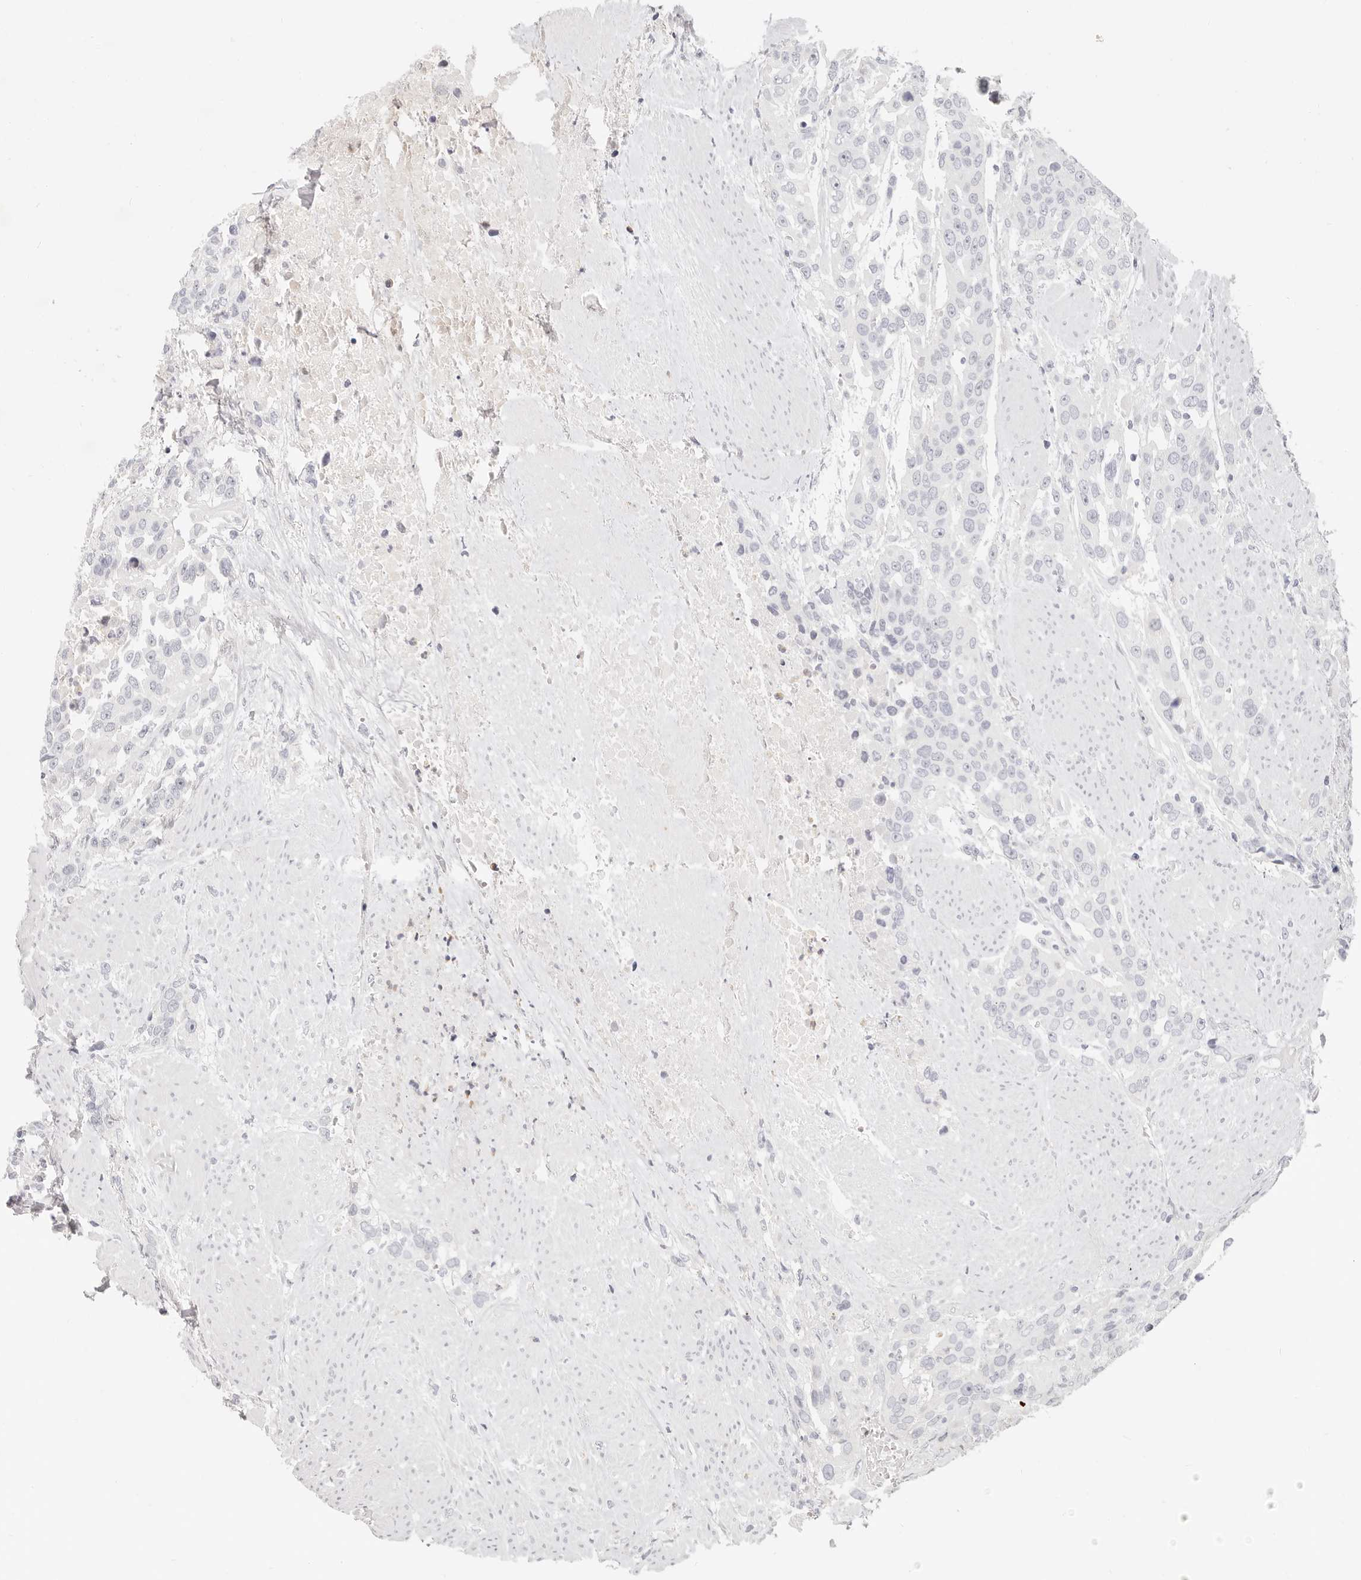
{"staining": {"intensity": "negative", "quantity": "none", "location": "none"}, "tissue": "urothelial cancer", "cell_type": "Tumor cells", "image_type": "cancer", "snomed": [{"axis": "morphology", "description": "Urothelial carcinoma, High grade"}, {"axis": "topography", "description": "Urinary bladder"}], "caption": "Image shows no protein expression in tumor cells of urothelial carcinoma (high-grade) tissue.", "gene": "ASCL1", "patient": {"sex": "female", "age": 80}}